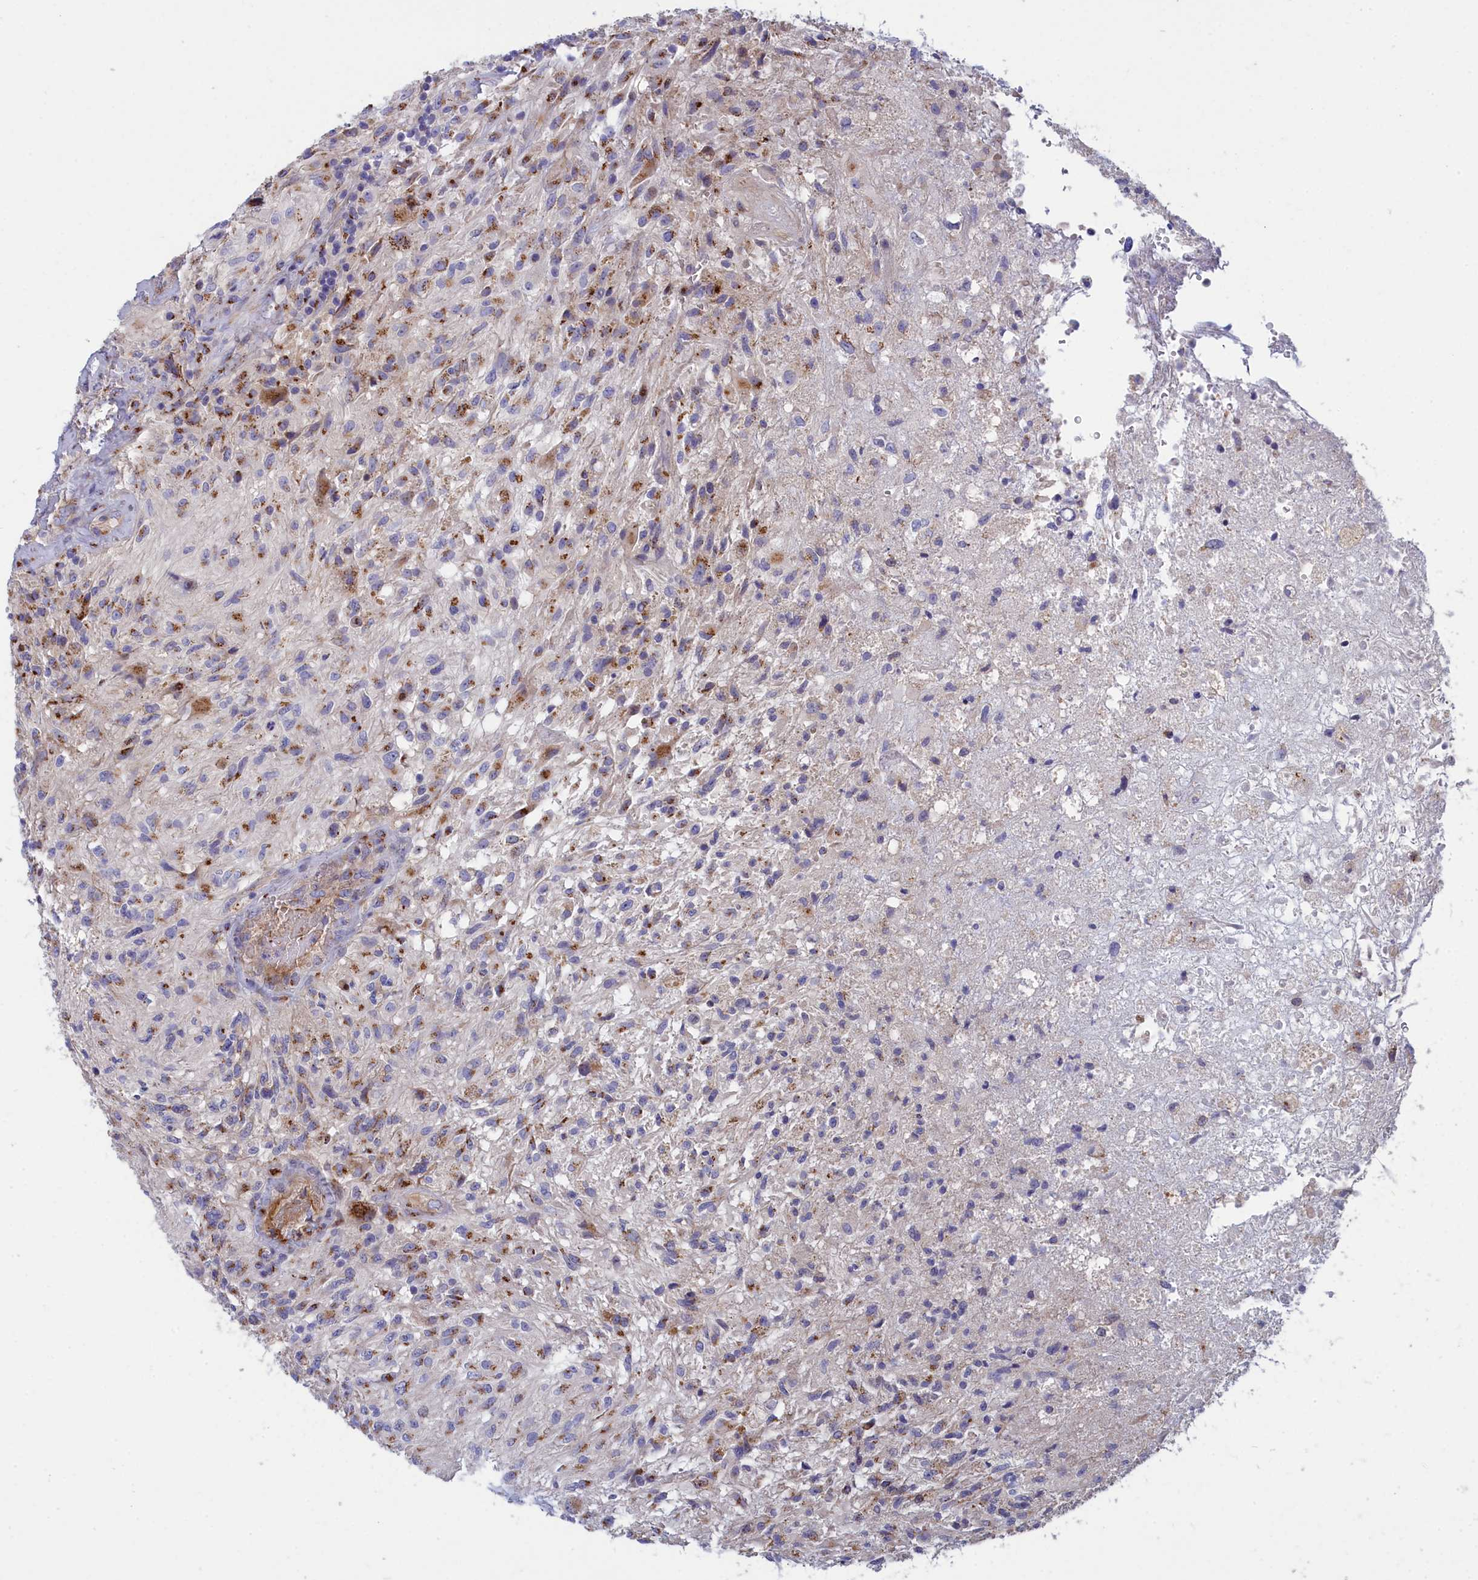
{"staining": {"intensity": "moderate", "quantity": "<25%", "location": "cytoplasmic/membranous"}, "tissue": "glioma", "cell_type": "Tumor cells", "image_type": "cancer", "snomed": [{"axis": "morphology", "description": "Glioma, malignant, High grade"}, {"axis": "topography", "description": "Brain"}], "caption": "Glioma stained with a protein marker displays moderate staining in tumor cells.", "gene": "TUBGCP4", "patient": {"sex": "male", "age": 56}}